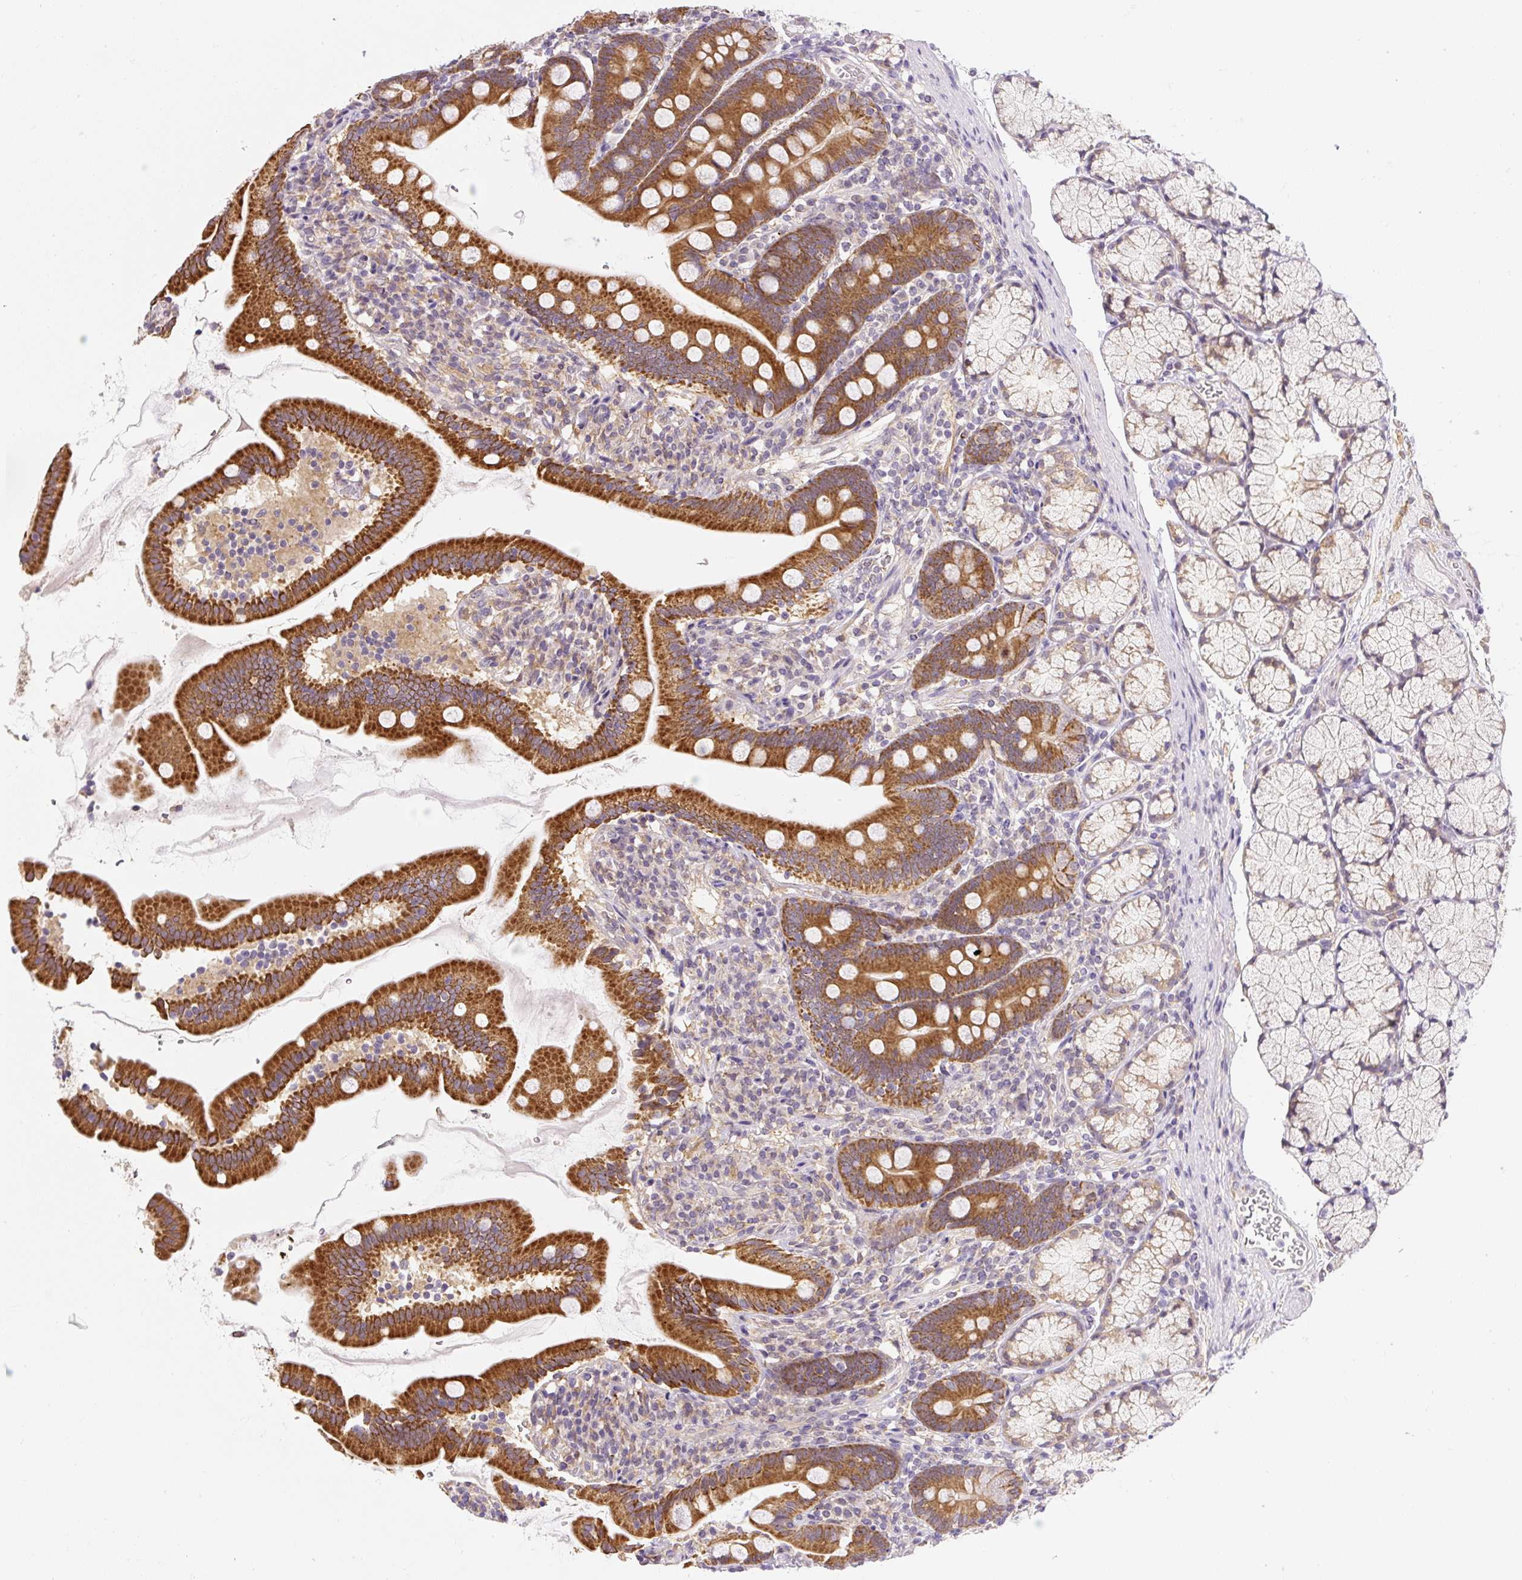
{"staining": {"intensity": "strong", "quantity": ">75%", "location": "cytoplasmic/membranous"}, "tissue": "duodenum", "cell_type": "Glandular cells", "image_type": "normal", "snomed": [{"axis": "morphology", "description": "Normal tissue, NOS"}, {"axis": "topography", "description": "Duodenum"}], "caption": "Immunohistochemical staining of unremarkable human duodenum exhibits high levels of strong cytoplasmic/membranous positivity in approximately >75% of glandular cells. (DAB IHC, brown staining for protein, blue staining for nuclei).", "gene": "PLA2G4A", "patient": {"sex": "female", "age": 67}}